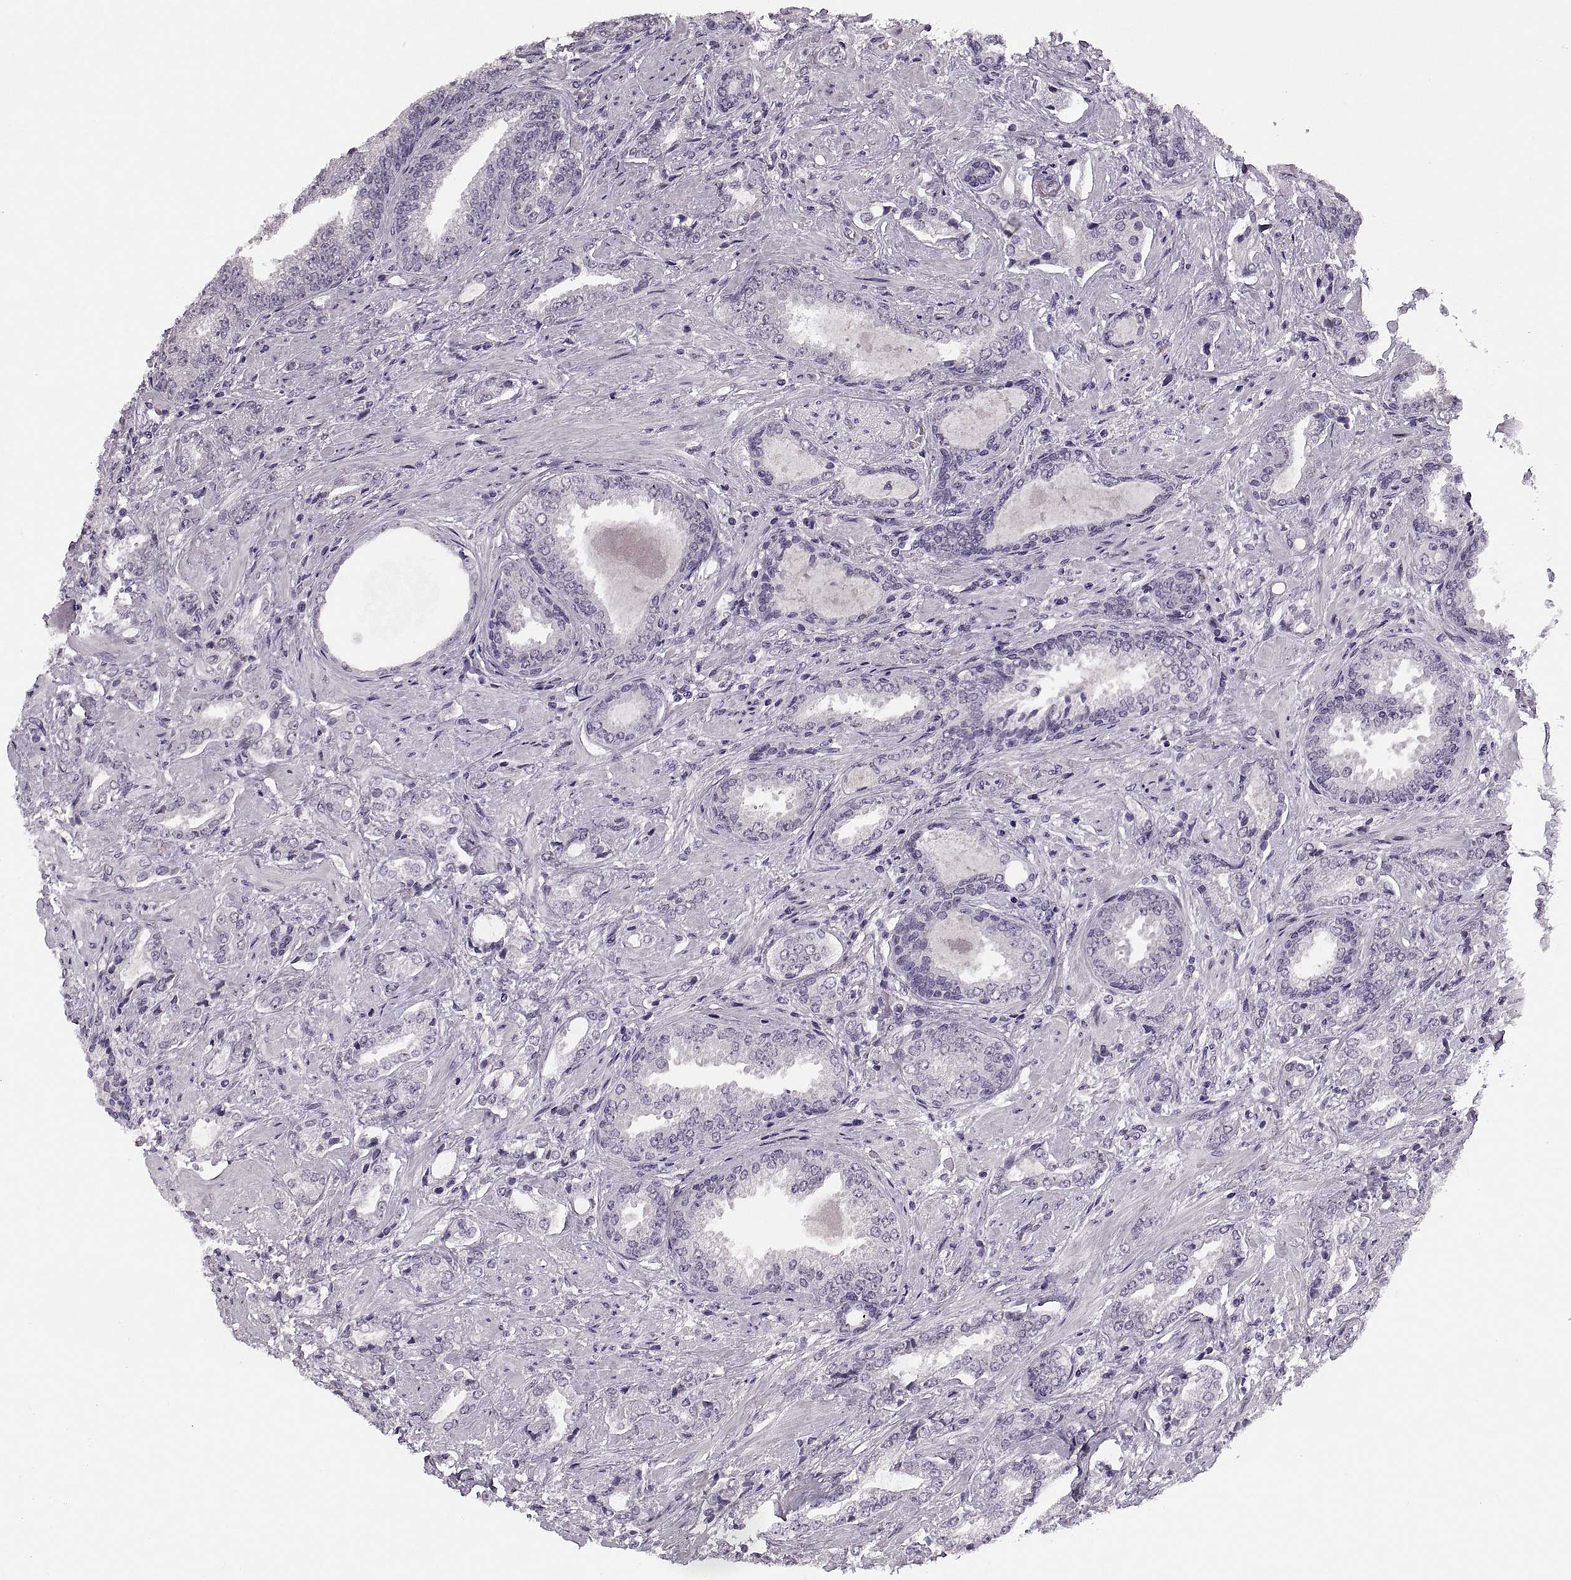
{"staining": {"intensity": "negative", "quantity": "none", "location": "none"}, "tissue": "prostate cancer", "cell_type": "Tumor cells", "image_type": "cancer", "snomed": [{"axis": "morphology", "description": "Adenocarcinoma, Low grade"}, {"axis": "topography", "description": "Prostate"}], "caption": "Tumor cells are negative for protein expression in human low-grade adenocarcinoma (prostate).", "gene": "PAGE5", "patient": {"sex": "male", "age": 61}}